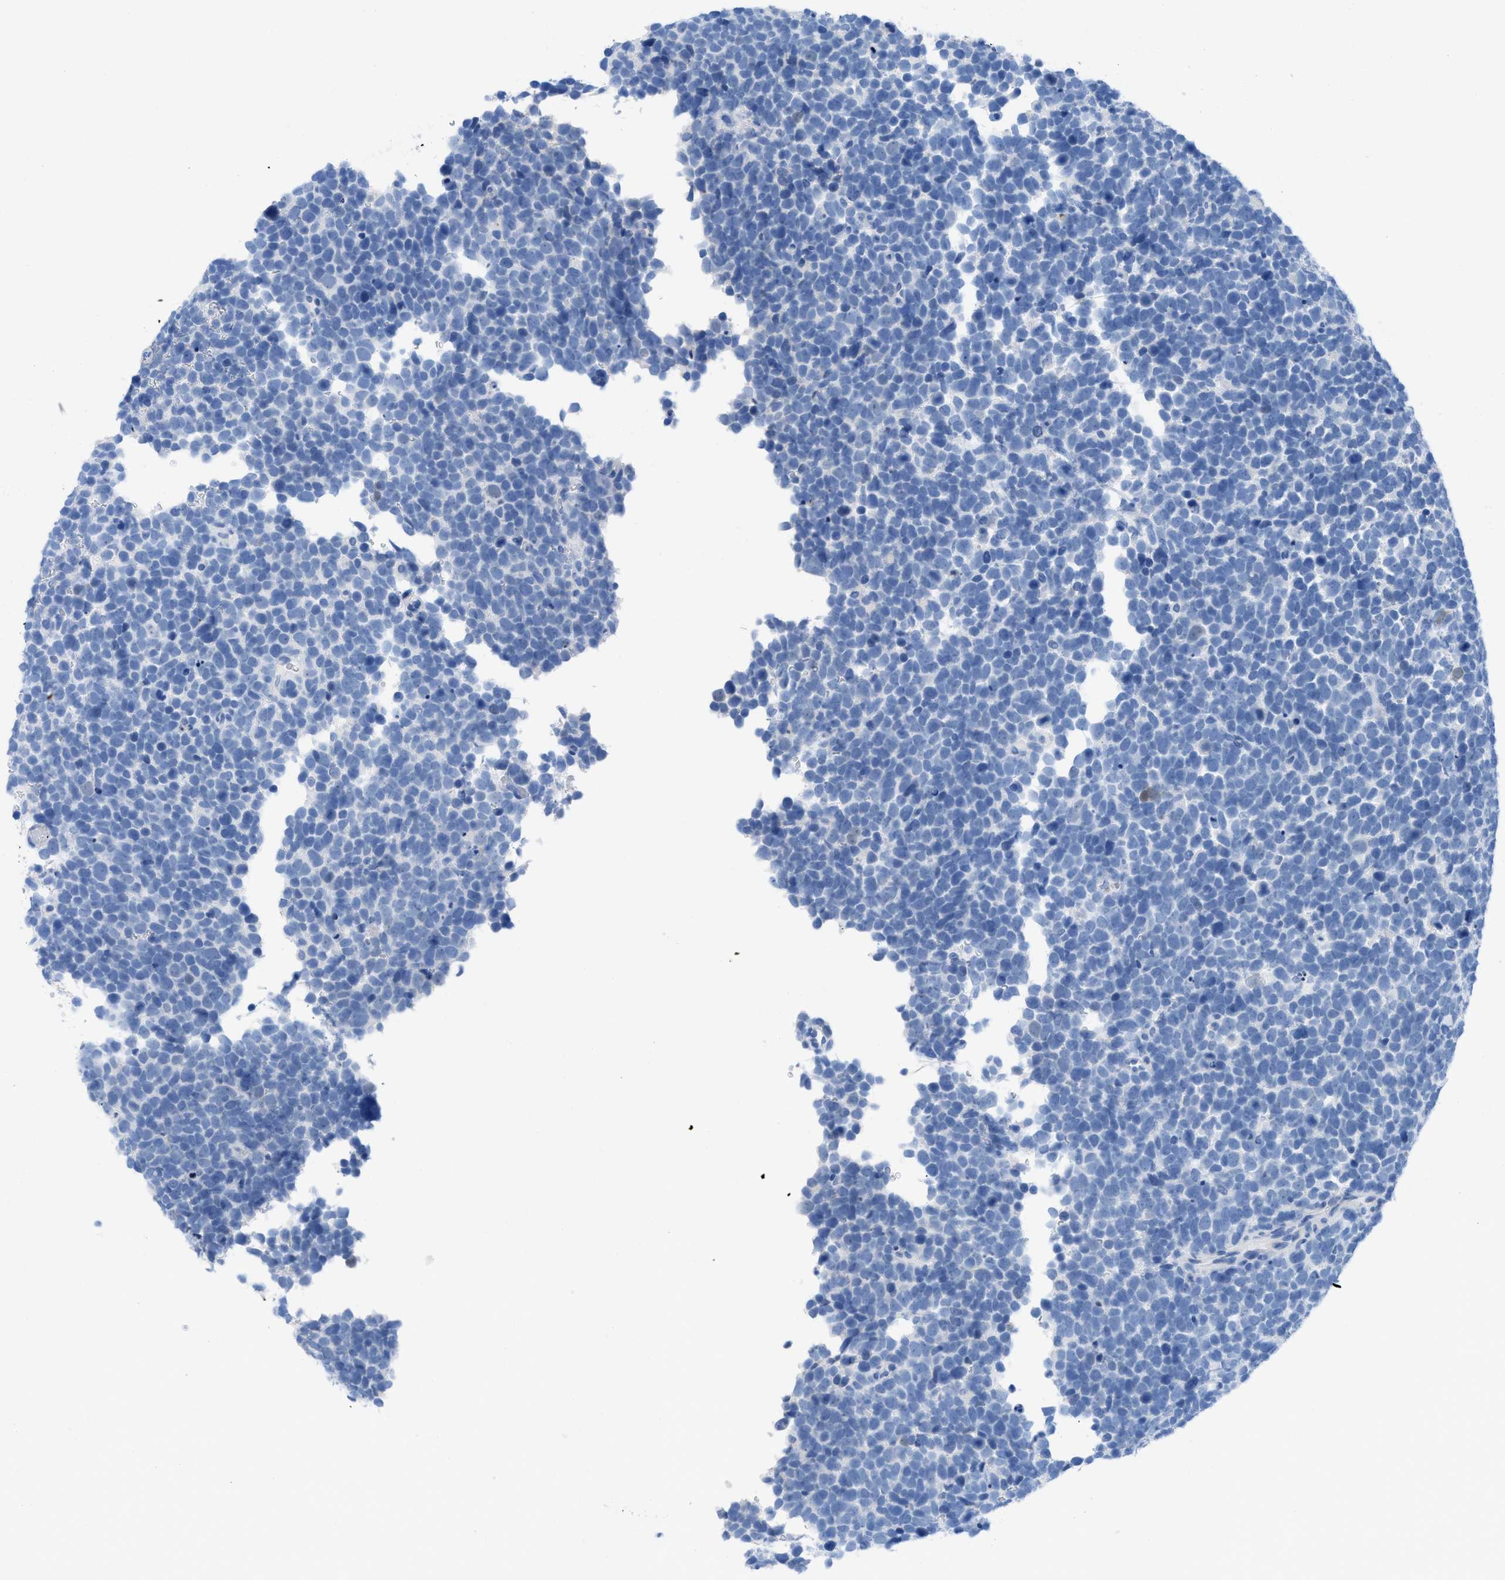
{"staining": {"intensity": "negative", "quantity": "none", "location": "none"}, "tissue": "urothelial cancer", "cell_type": "Tumor cells", "image_type": "cancer", "snomed": [{"axis": "morphology", "description": "Urothelial carcinoma, High grade"}, {"axis": "topography", "description": "Urinary bladder"}], "caption": "High power microscopy micrograph of an IHC image of urothelial cancer, revealing no significant positivity in tumor cells.", "gene": "TCL1A", "patient": {"sex": "female", "age": 82}}